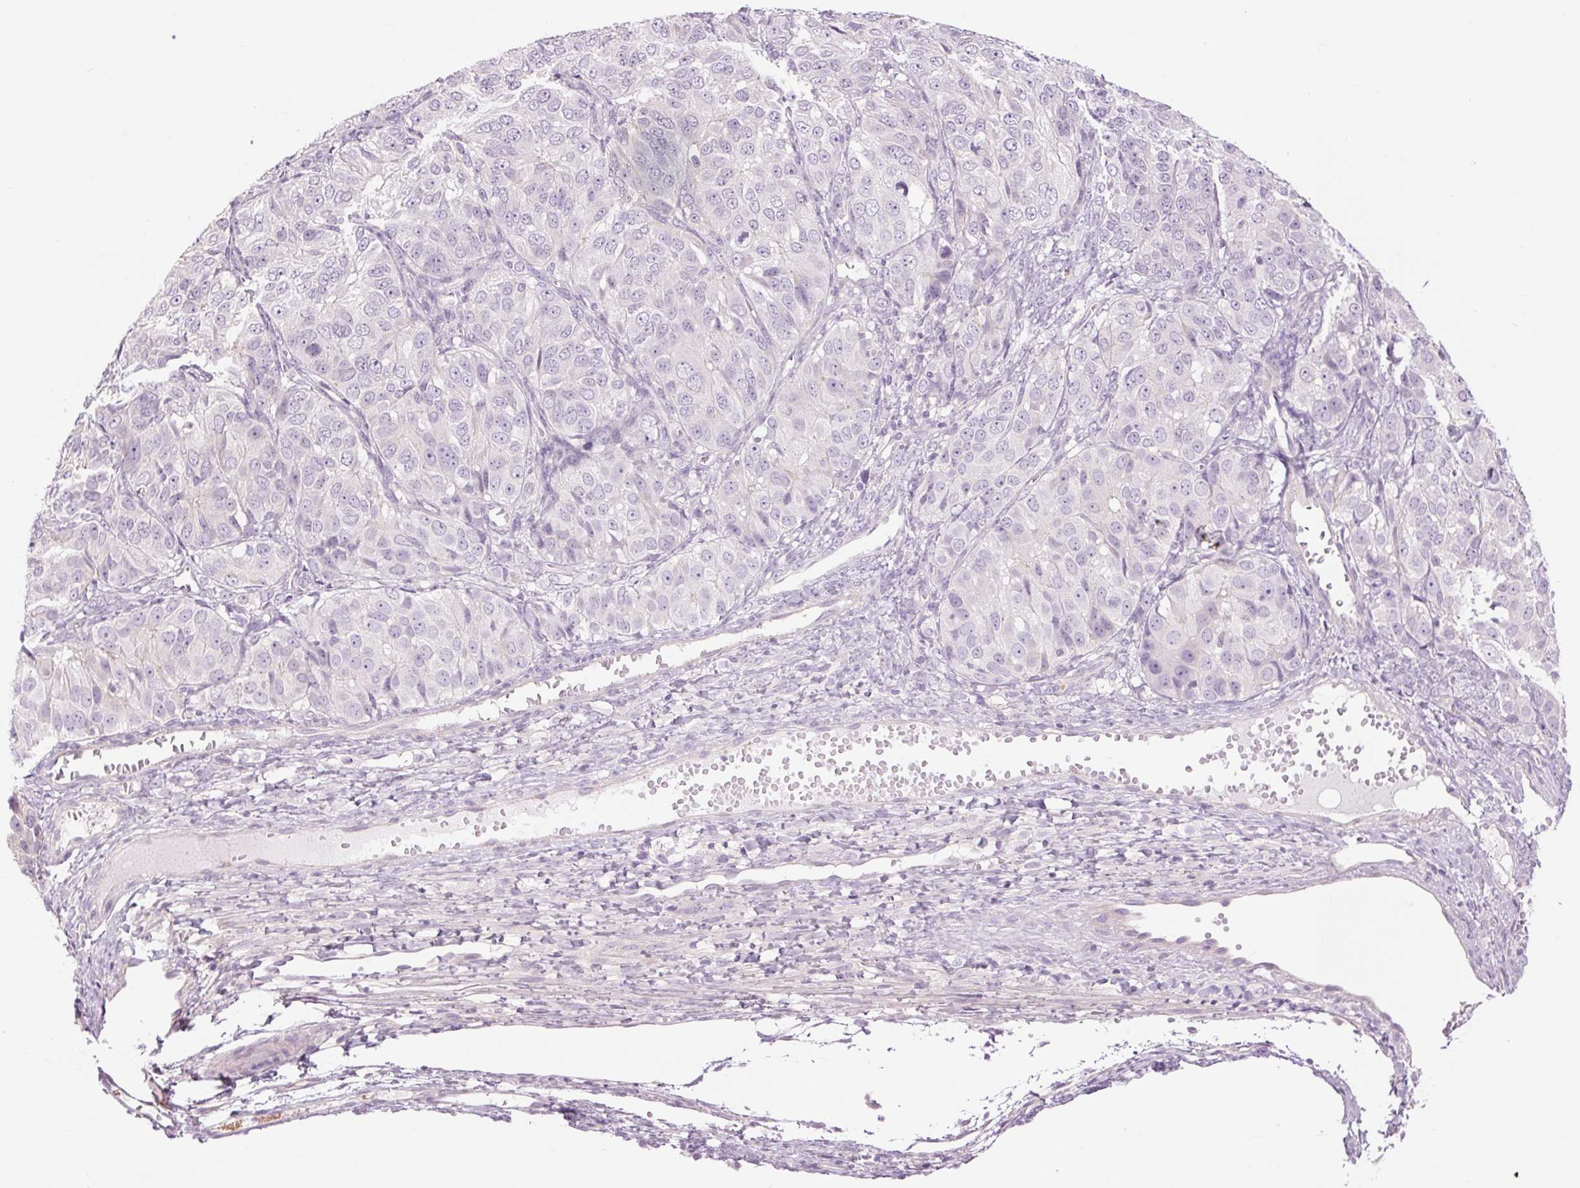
{"staining": {"intensity": "negative", "quantity": "none", "location": "none"}, "tissue": "ovarian cancer", "cell_type": "Tumor cells", "image_type": "cancer", "snomed": [{"axis": "morphology", "description": "Carcinoma, endometroid"}, {"axis": "topography", "description": "Ovary"}], "caption": "This histopathology image is of ovarian cancer stained with immunohistochemistry to label a protein in brown with the nuclei are counter-stained blue. There is no expression in tumor cells.", "gene": "CTNNA3", "patient": {"sex": "female", "age": 51}}